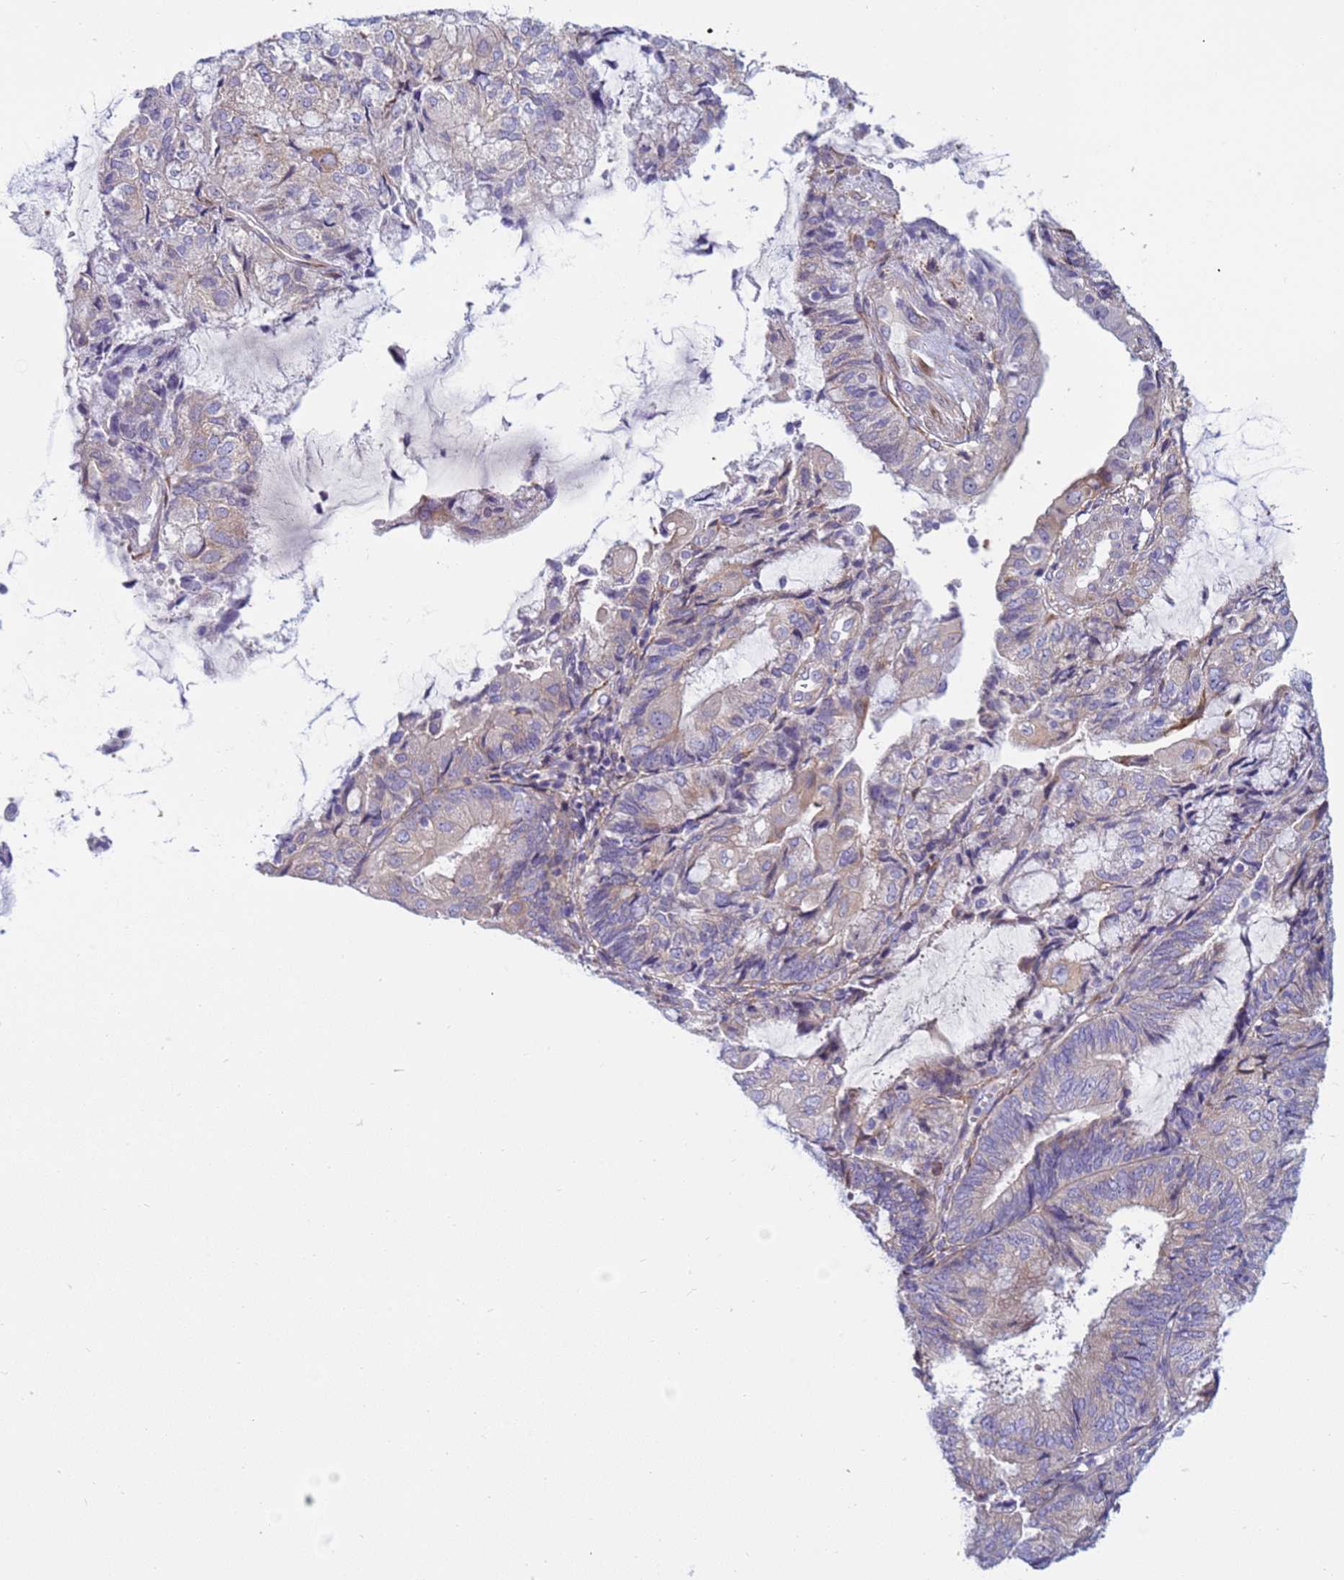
{"staining": {"intensity": "weak", "quantity": "<25%", "location": "cytoplasmic/membranous"}, "tissue": "endometrial cancer", "cell_type": "Tumor cells", "image_type": "cancer", "snomed": [{"axis": "morphology", "description": "Adenocarcinoma, NOS"}, {"axis": "topography", "description": "Endometrium"}], "caption": "A high-resolution photomicrograph shows immunohistochemistry (IHC) staining of endometrial adenocarcinoma, which displays no significant positivity in tumor cells.", "gene": "TRPC6", "patient": {"sex": "female", "age": 81}}